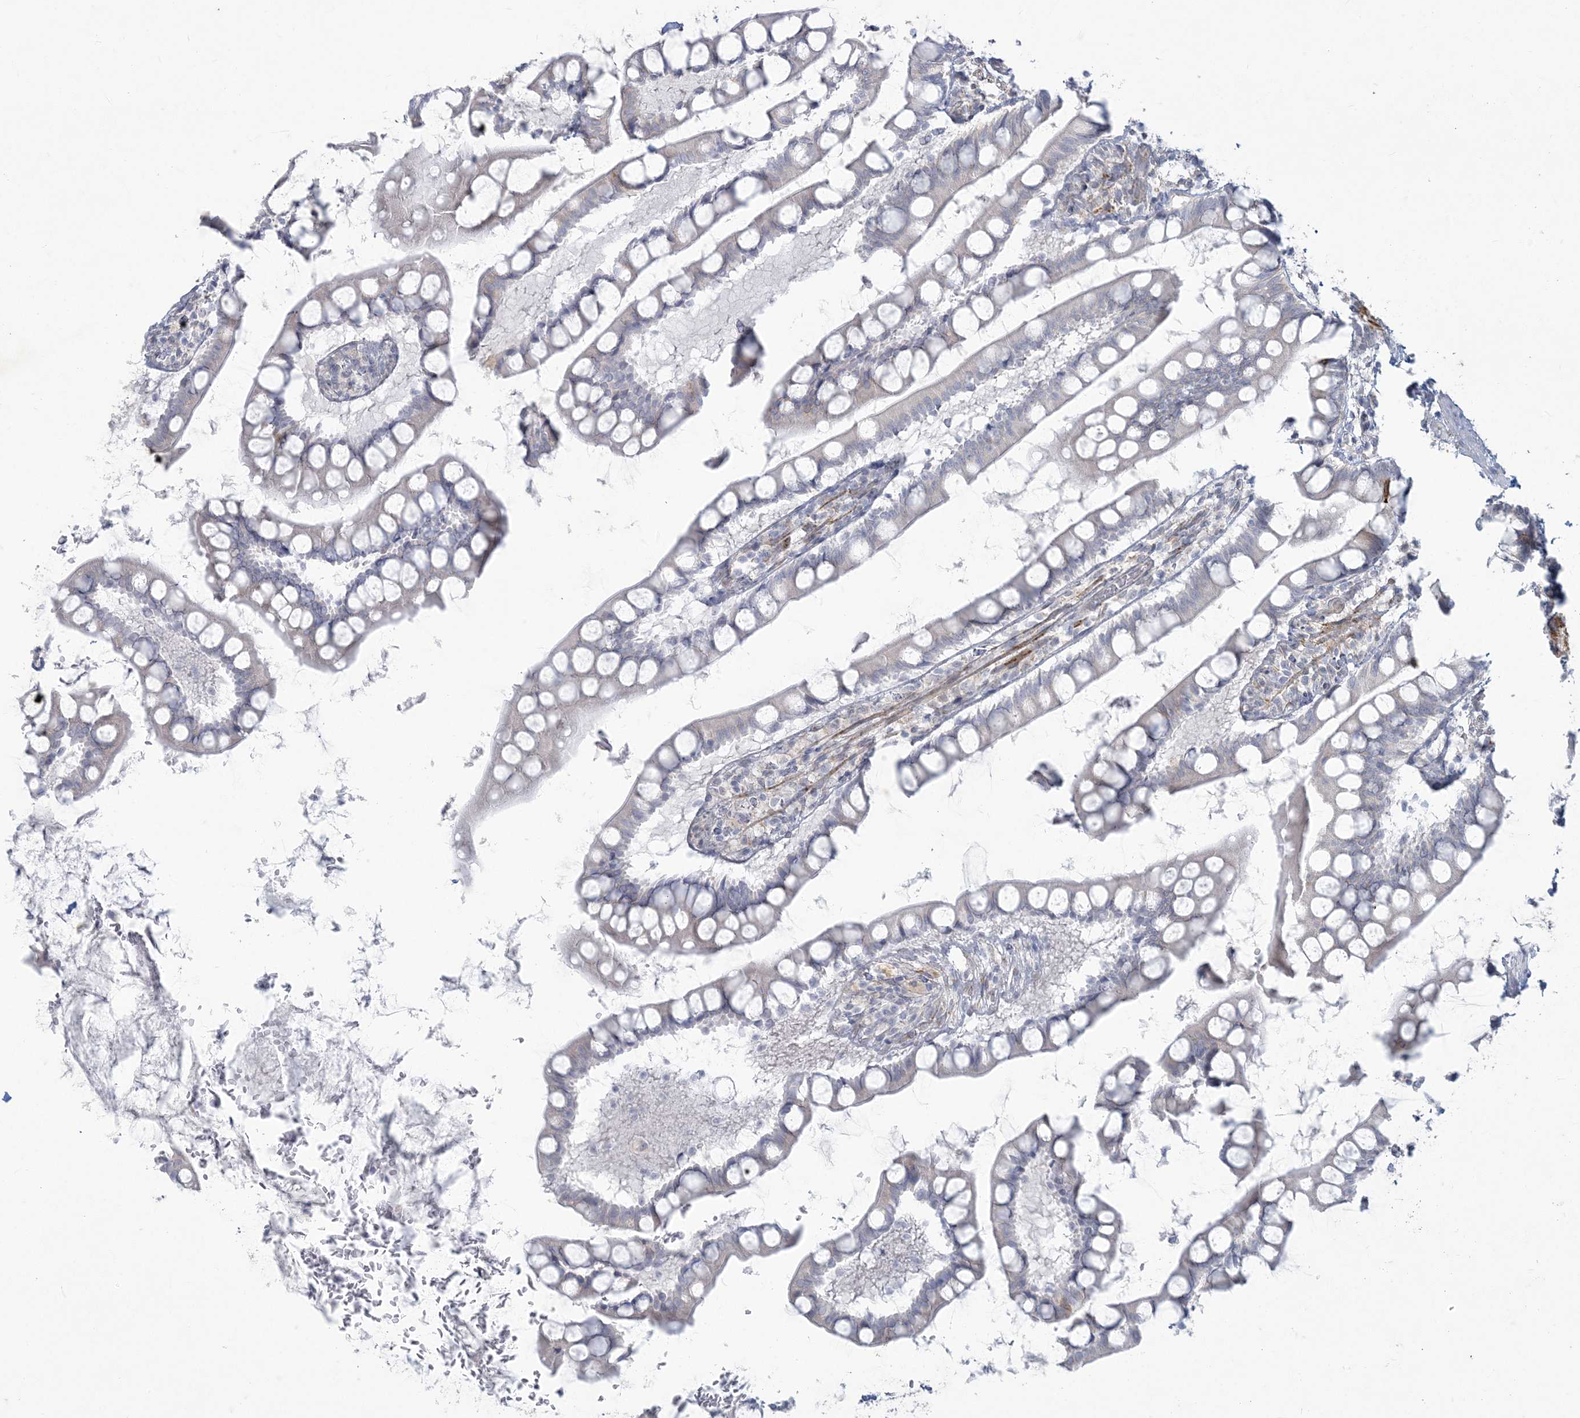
{"staining": {"intensity": "strong", "quantity": "<25%", "location": "cytoplasmic/membranous"}, "tissue": "small intestine", "cell_type": "Glandular cells", "image_type": "normal", "snomed": [{"axis": "morphology", "description": "Normal tissue, NOS"}, {"axis": "topography", "description": "Small intestine"}], "caption": "Small intestine was stained to show a protein in brown. There is medium levels of strong cytoplasmic/membranous staining in about <25% of glandular cells. Immunohistochemistry (ihc) stains the protein in brown and the nuclei are stained blue.", "gene": "ZC3H6", "patient": {"sex": "male", "age": 52}}